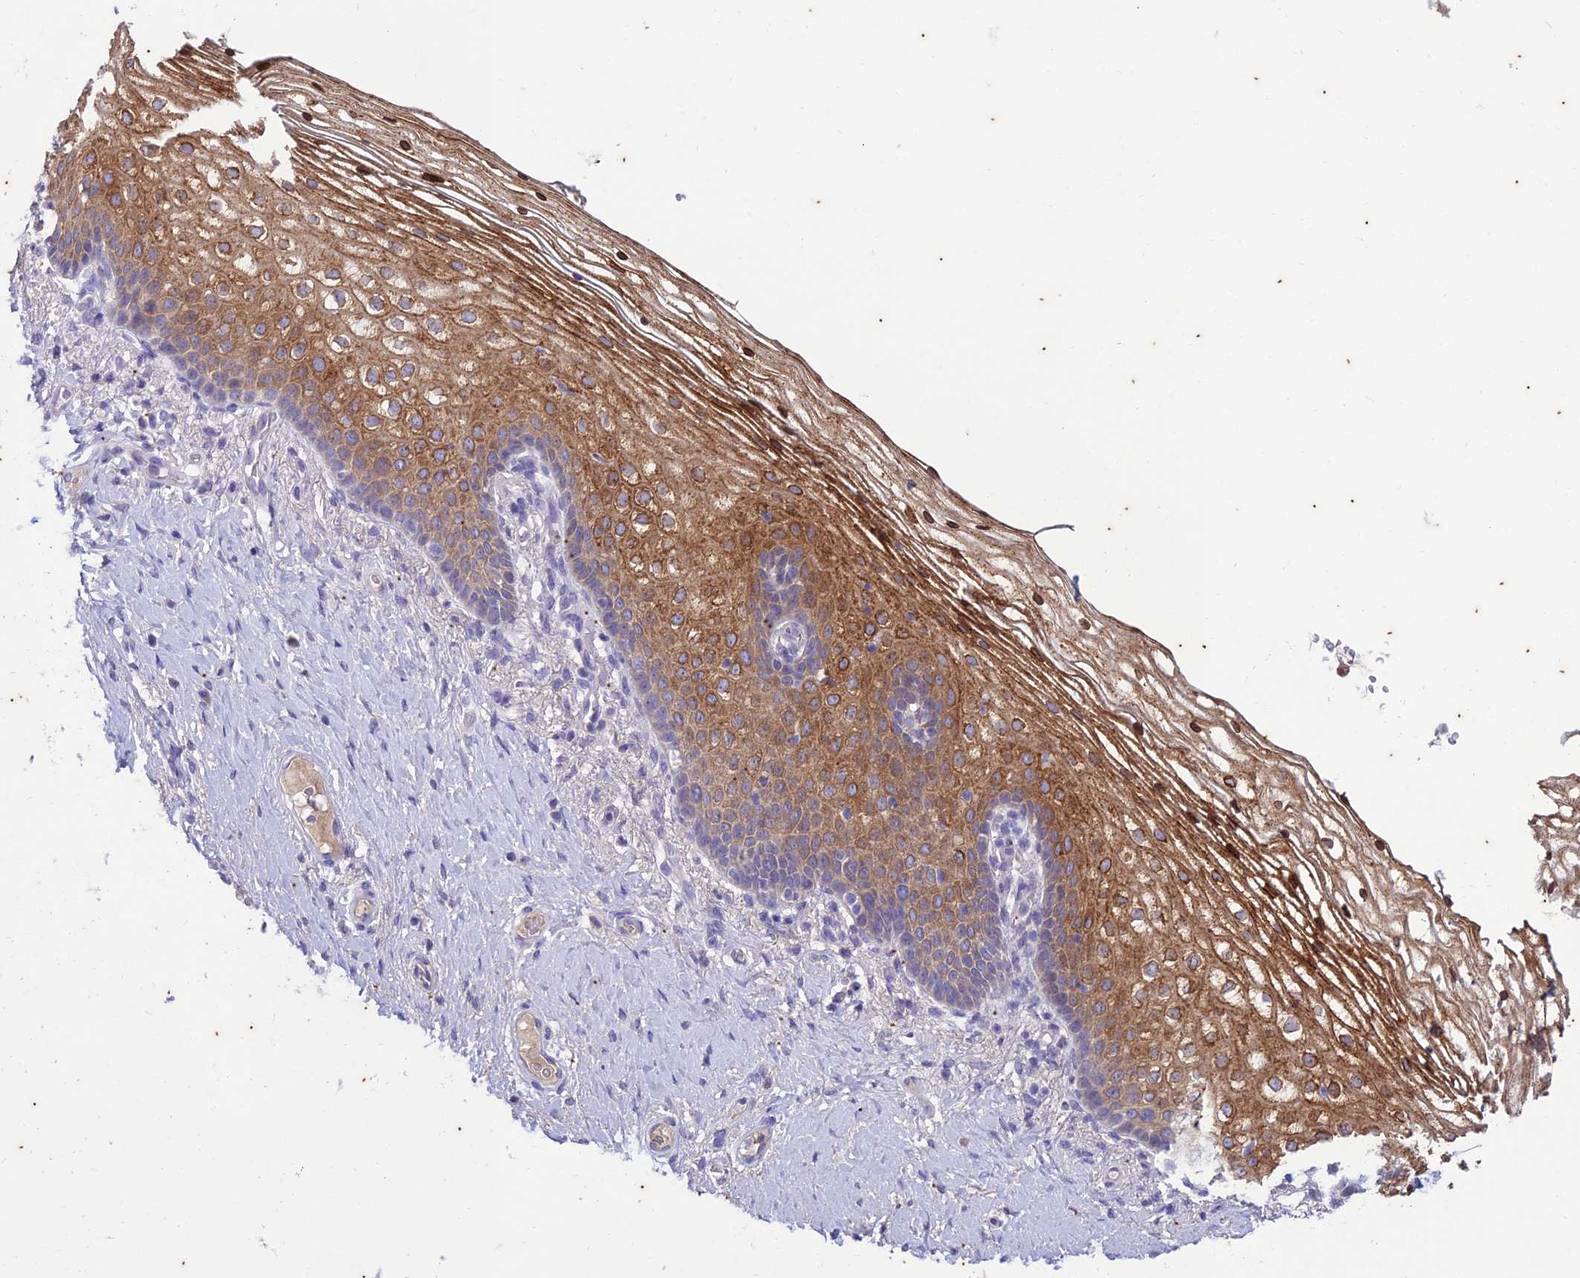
{"staining": {"intensity": "moderate", "quantity": "25%-75%", "location": "cytoplasmic/membranous"}, "tissue": "vagina", "cell_type": "Squamous epithelial cells", "image_type": "normal", "snomed": [{"axis": "morphology", "description": "Normal tissue, NOS"}, {"axis": "topography", "description": "Vagina"}], "caption": "This micrograph shows normal vagina stained with IHC to label a protein in brown. The cytoplasmic/membranous of squamous epithelial cells show moderate positivity for the protein. Nuclei are counter-stained blue.", "gene": "TMEM40", "patient": {"sex": "female", "age": 60}}